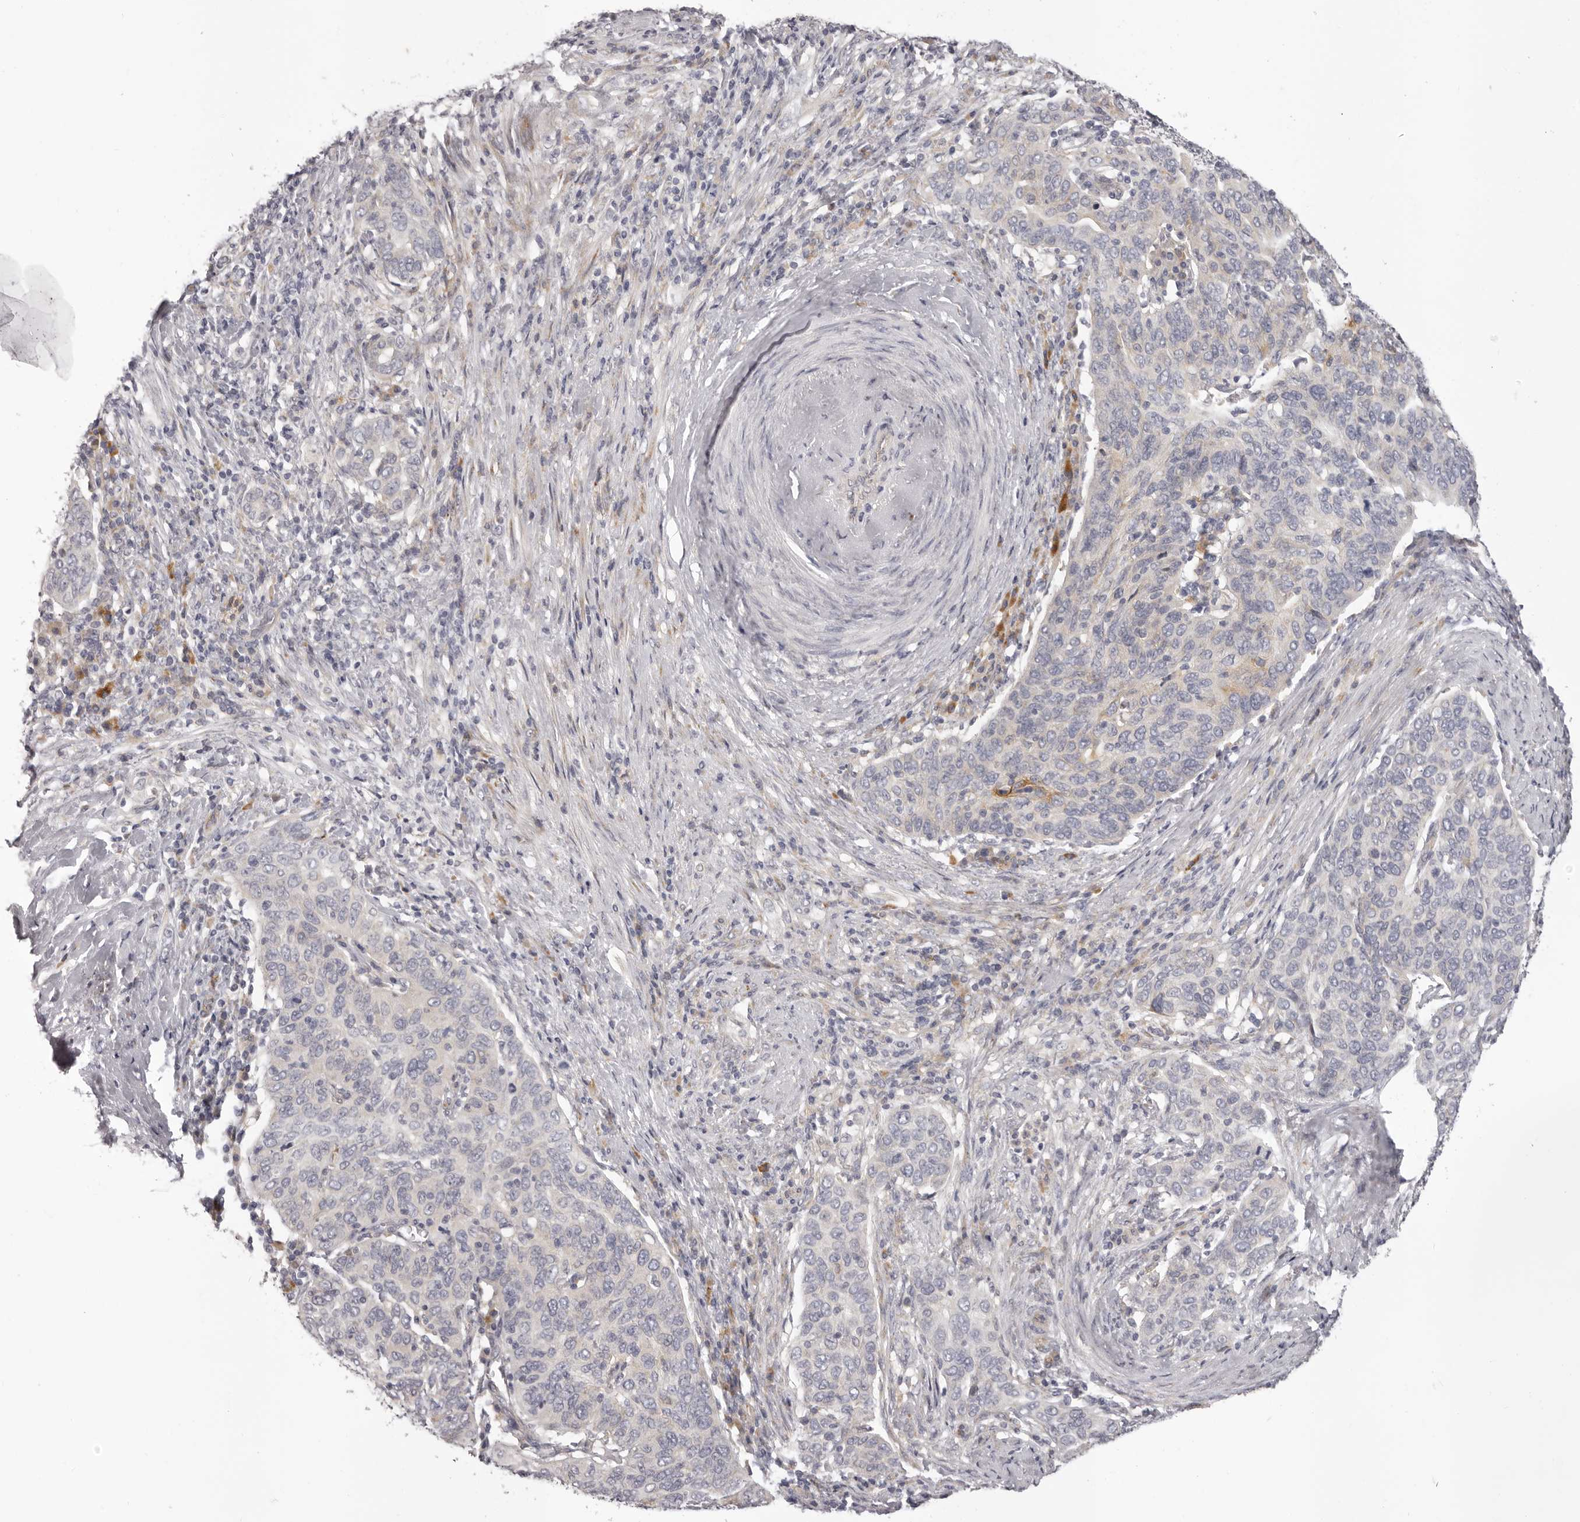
{"staining": {"intensity": "negative", "quantity": "none", "location": "none"}, "tissue": "cervical cancer", "cell_type": "Tumor cells", "image_type": "cancer", "snomed": [{"axis": "morphology", "description": "Squamous cell carcinoma, NOS"}, {"axis": "topography", "description": "Cervix"}], "caption": "Micrograph shows no significant protein expression in tumor cells of cervical cancer (squamous cell carcinoma).", "gene": "OTUD3", "patient": {"sex": "female", "age": 60}}